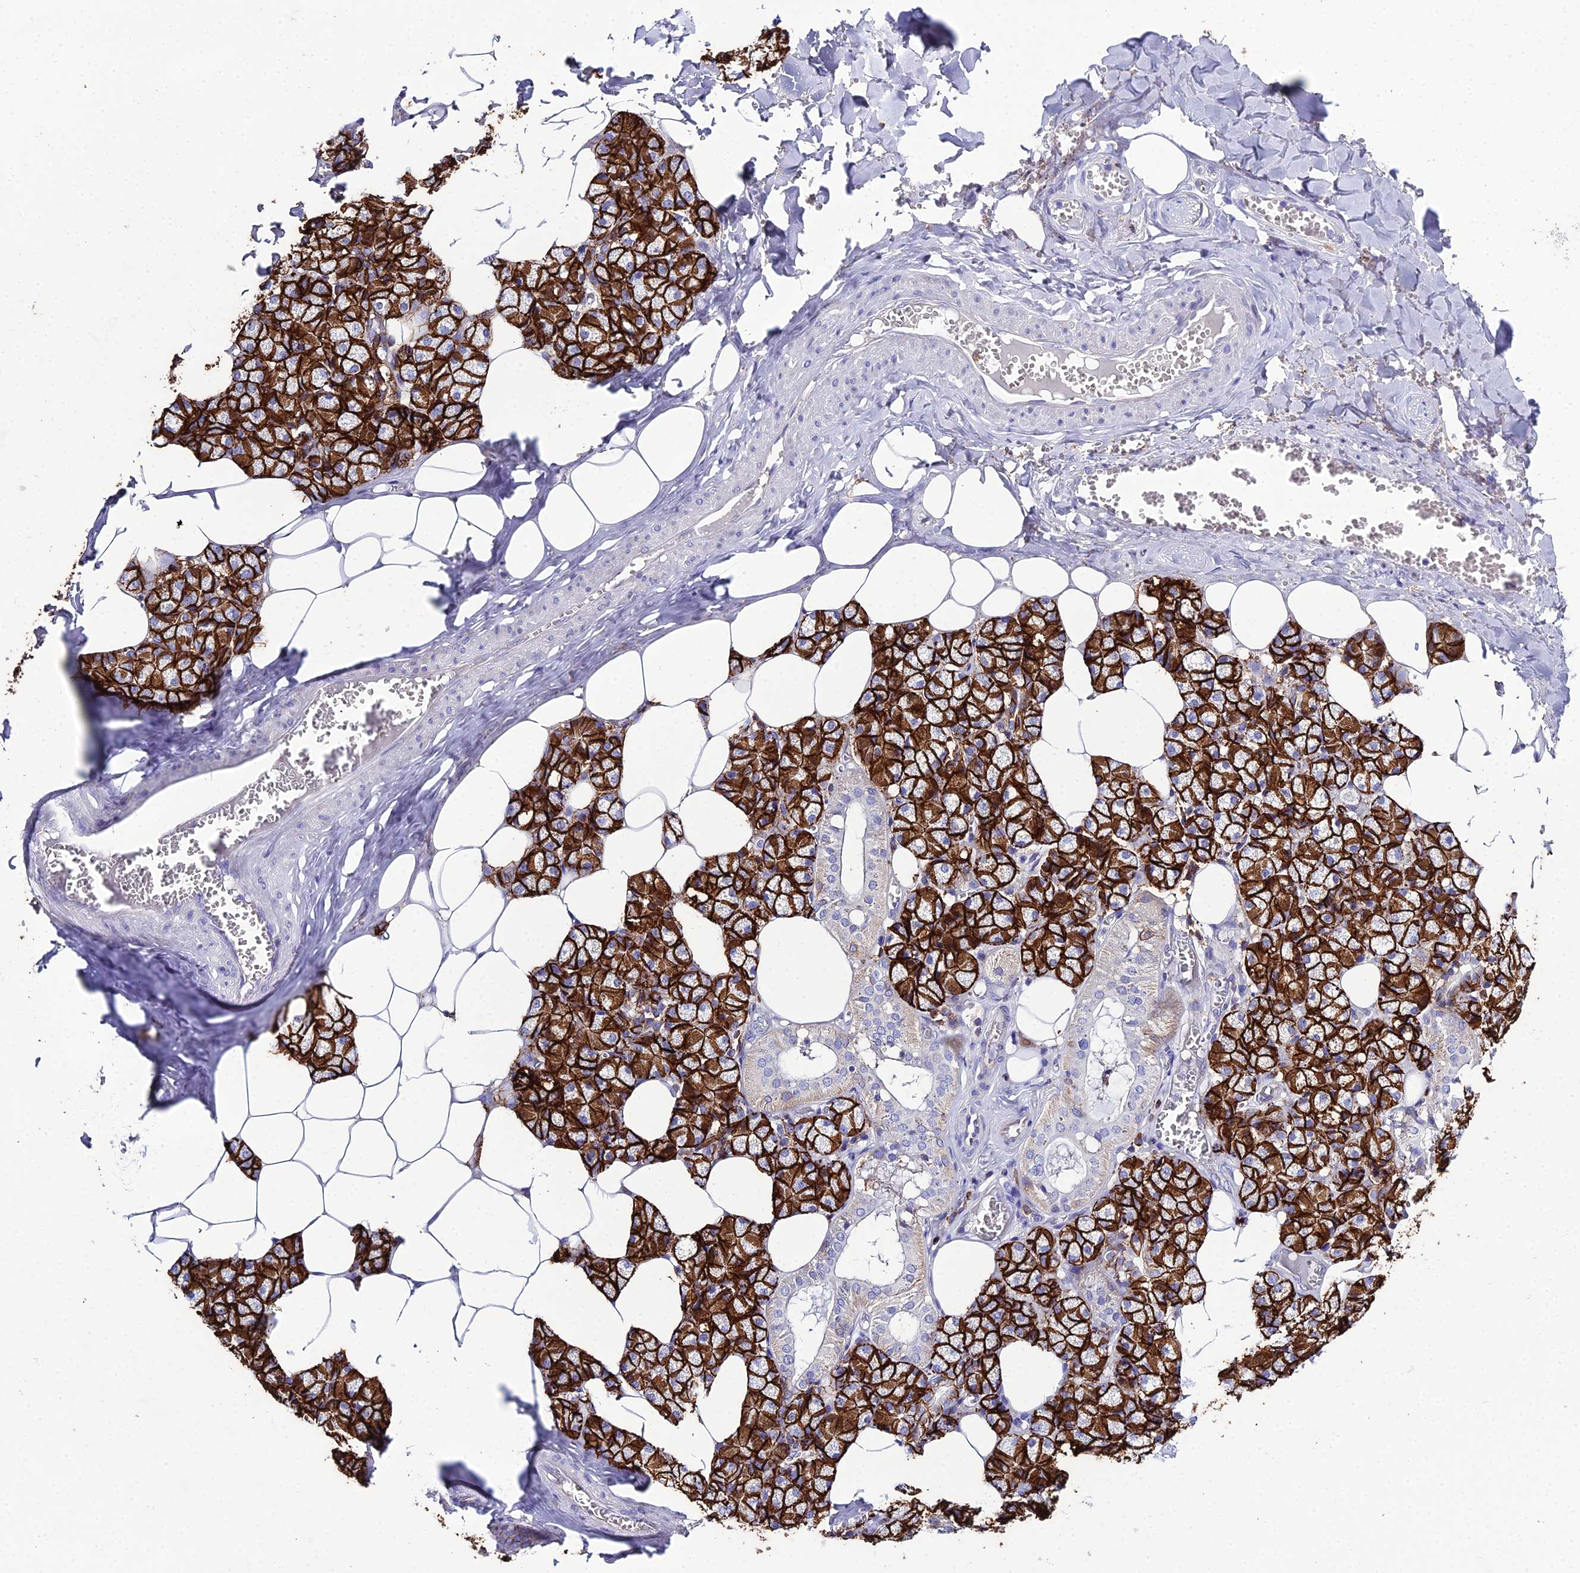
{"staining": {"intensity": "strong", "quantity": "25%-75%", "location": "cytoplasmic/membranous"}, "tissue": "salivary gland", "cell_type": "Glandular cells", "image_type": "normal", "snomed": [{"axis": "morphology", "description": "Normal tissue, NOS"}, {"axis": "topography", "description": "Salivary gland"}], "caption": "Salivary gland stained with a brown dye reveals strong cytoplasmic/membranous positive expression in approximately 25%-75% of glandular cells.", "gene": "OR1Q1", "patient": {"sex": "male", "age": 62}}